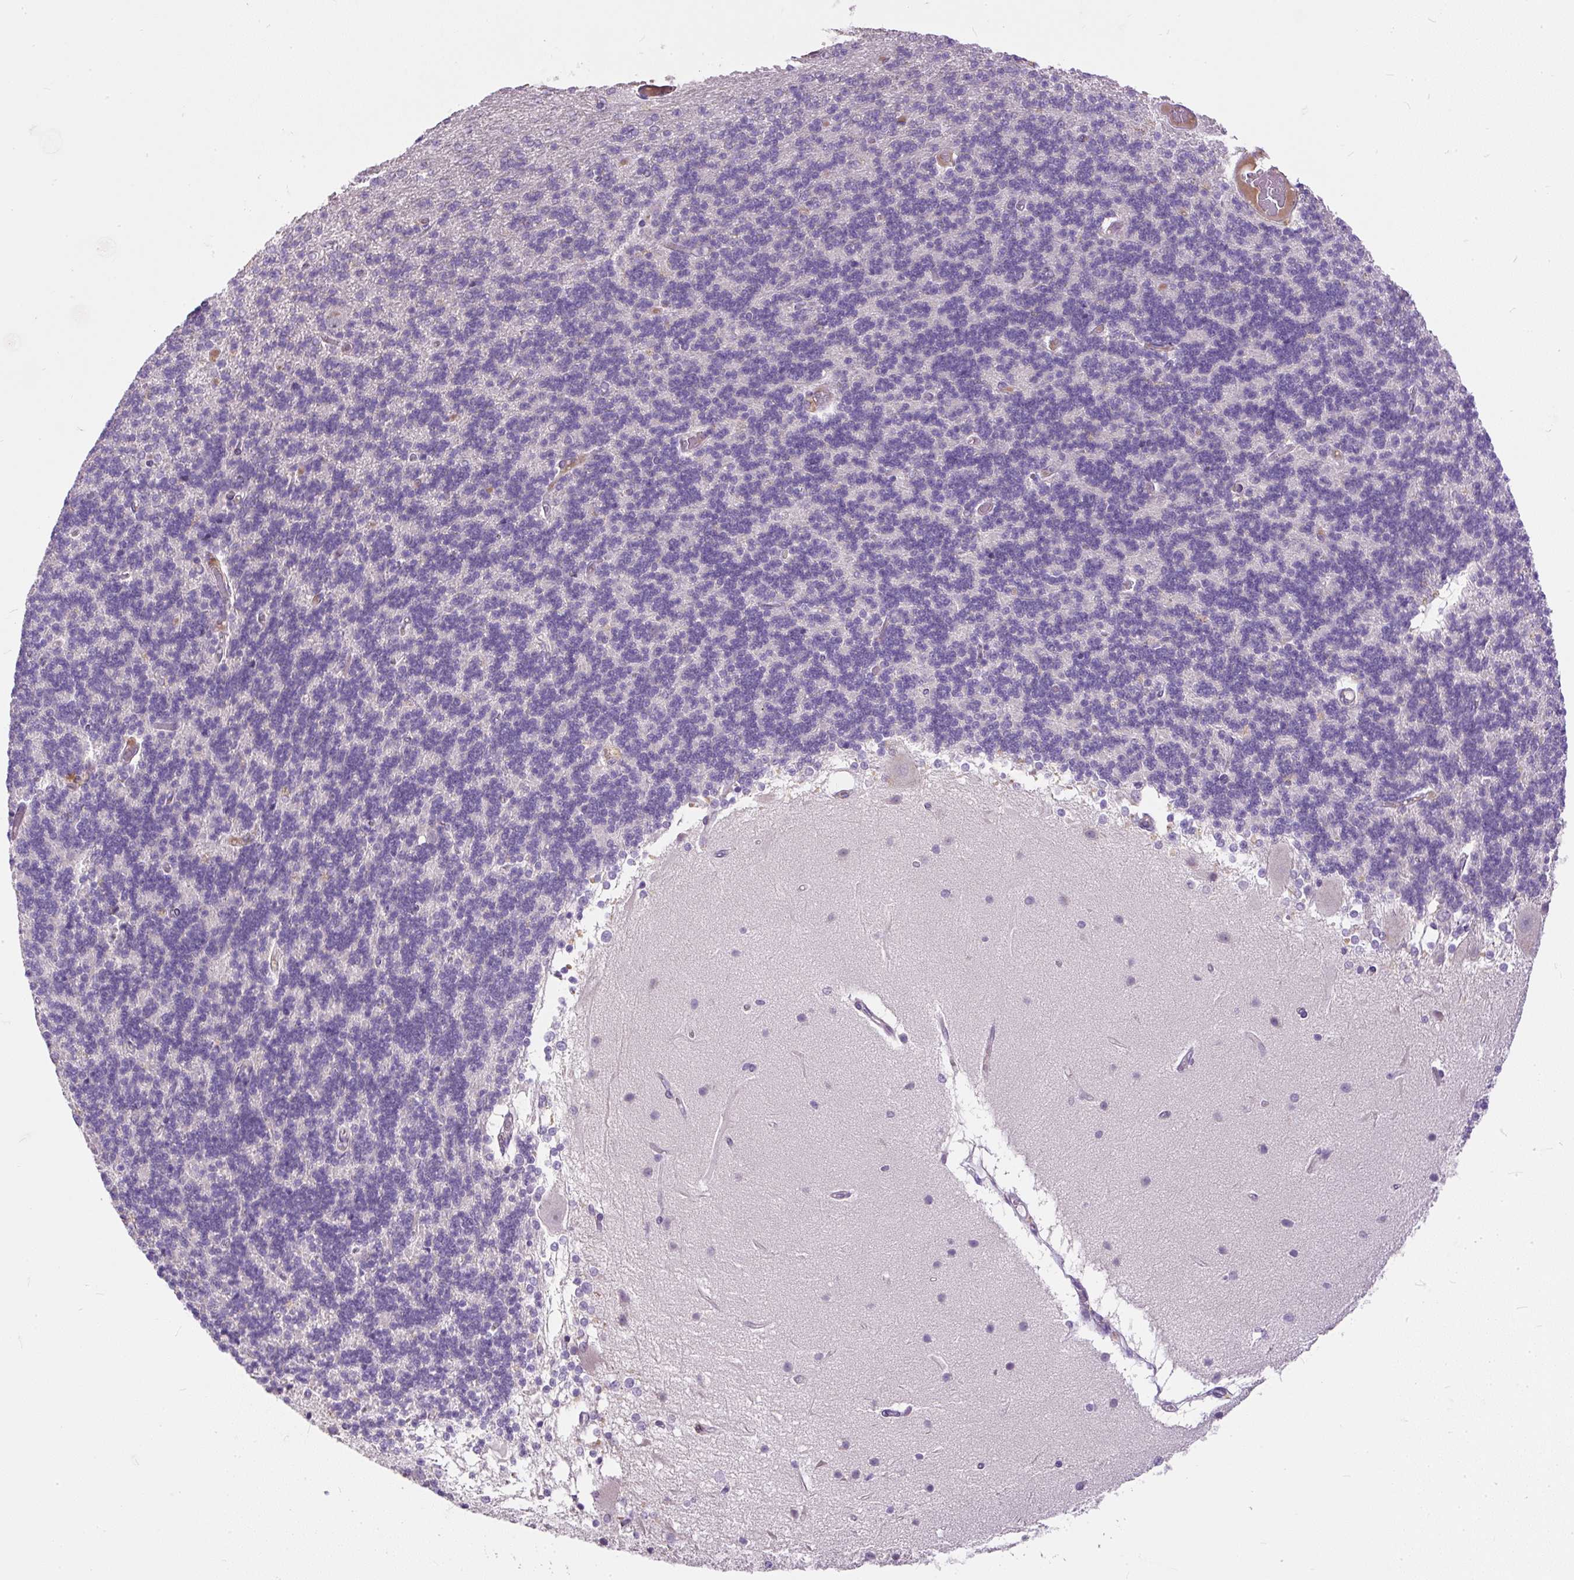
{"staining": {"intensity": "negative", "quantity": "none", "location": "none"}, "tissue": "cerebellum", "cell_type": "Cells in granular layer", "image_type": "normal", "snomed": [{"axis": "morphology", "description": "Normal tissue, NOS"}, {"axis": "topography", "description": "Cerebellum"}], "caption": "Human cerebellum stained for a protein using immunohistochemistry reveals no staining in cells in granular layer.", "gene": "KRTAP20", "patient": {"sex": "female", "age": 54}}